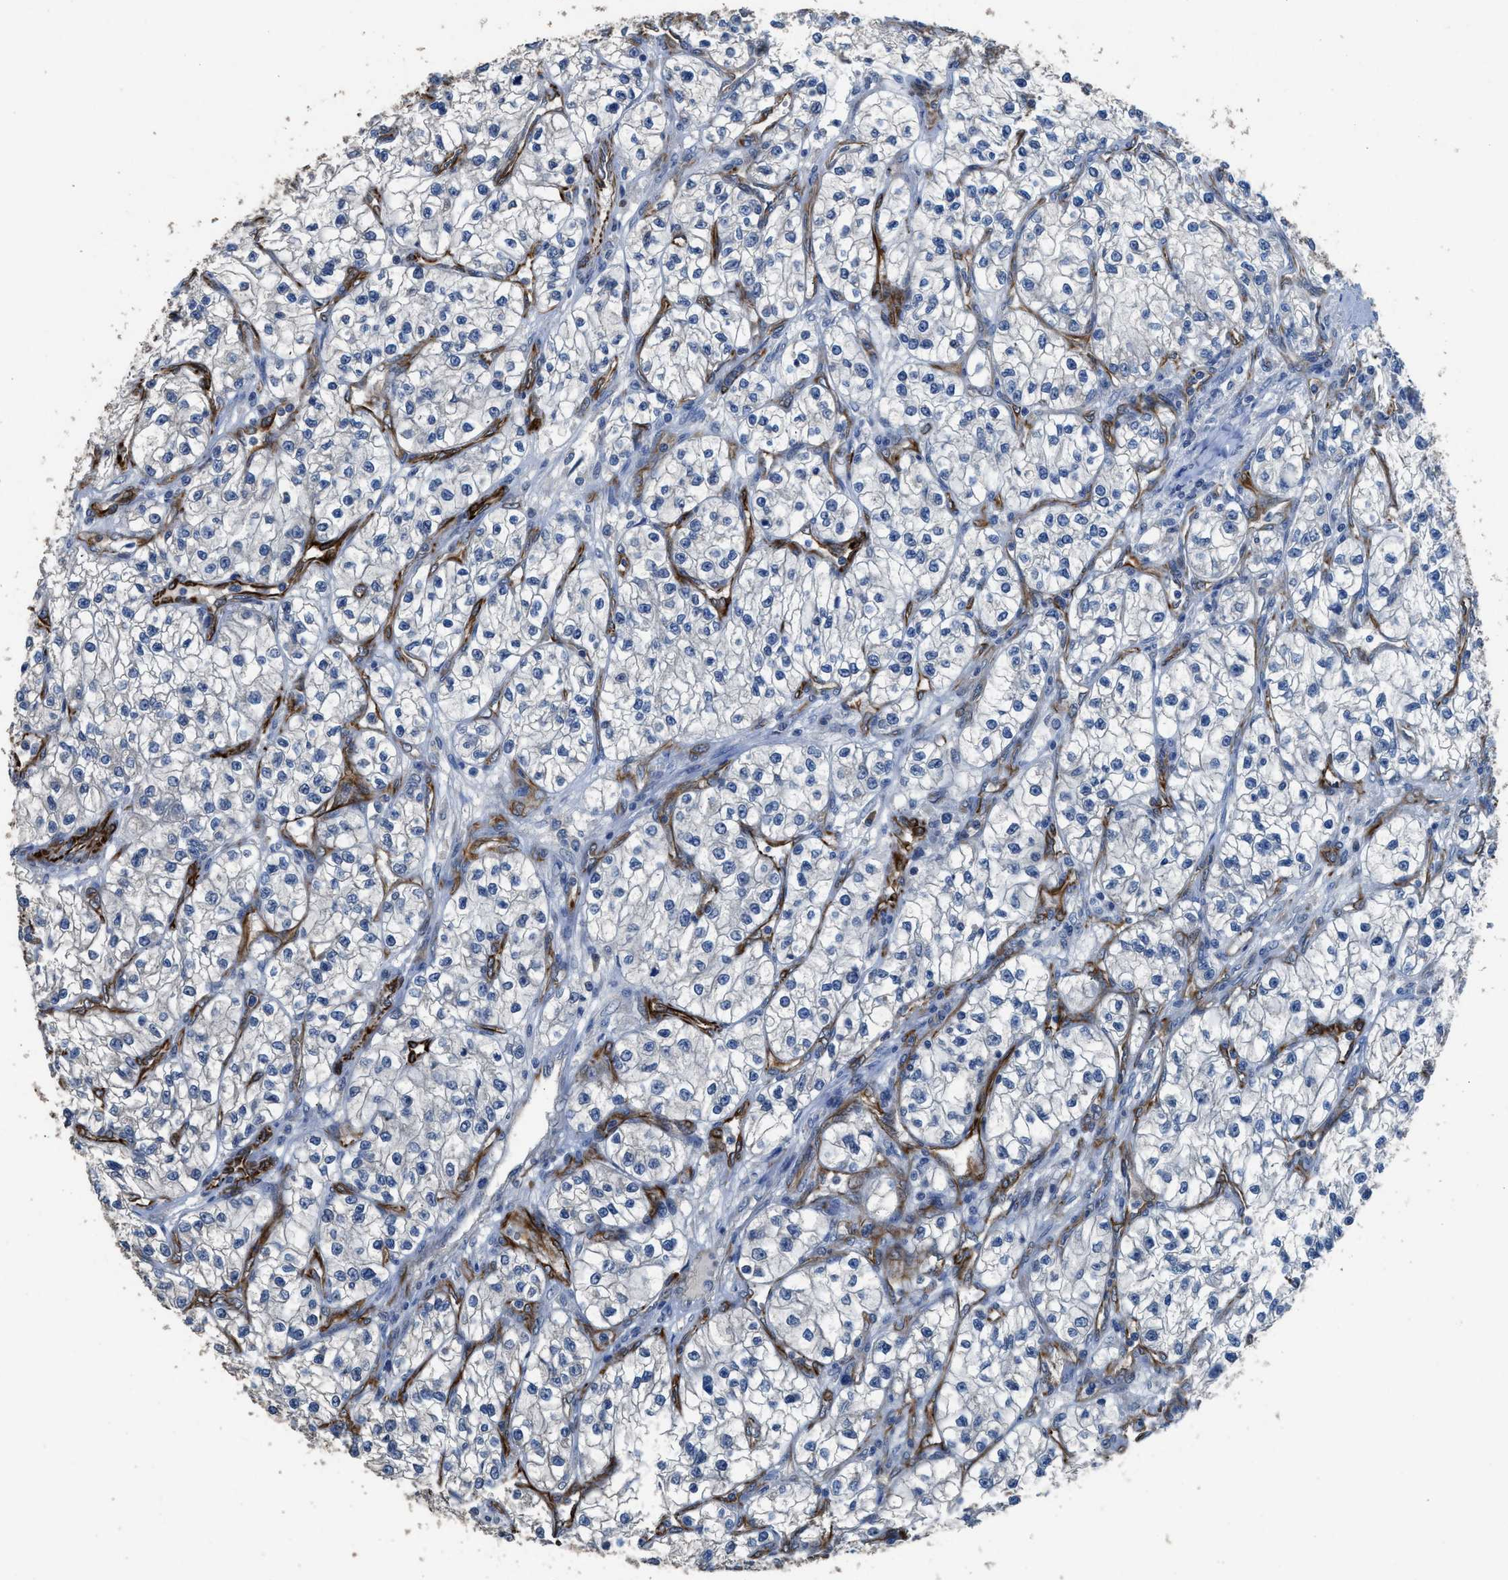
{"staining": {"intensity": "negative", "quantity": "none", "location": "none"}, "tissue": "renal cancer", "cell_type": "Tumor cells", "image_type": "cancer", "snomed": [{"axis": "morphology", "description": "Adenocarcinoma, NOS"}, {"axis": "topography", "description": "Kidney"}], "caption": "There is no significant staining in tumor cells of renal cancer (adenocarcinoma). (IHC, brightfield microscopy, high magnification).", "gene": "SYNM", "patient": {"sex": "female", "age": 57}}